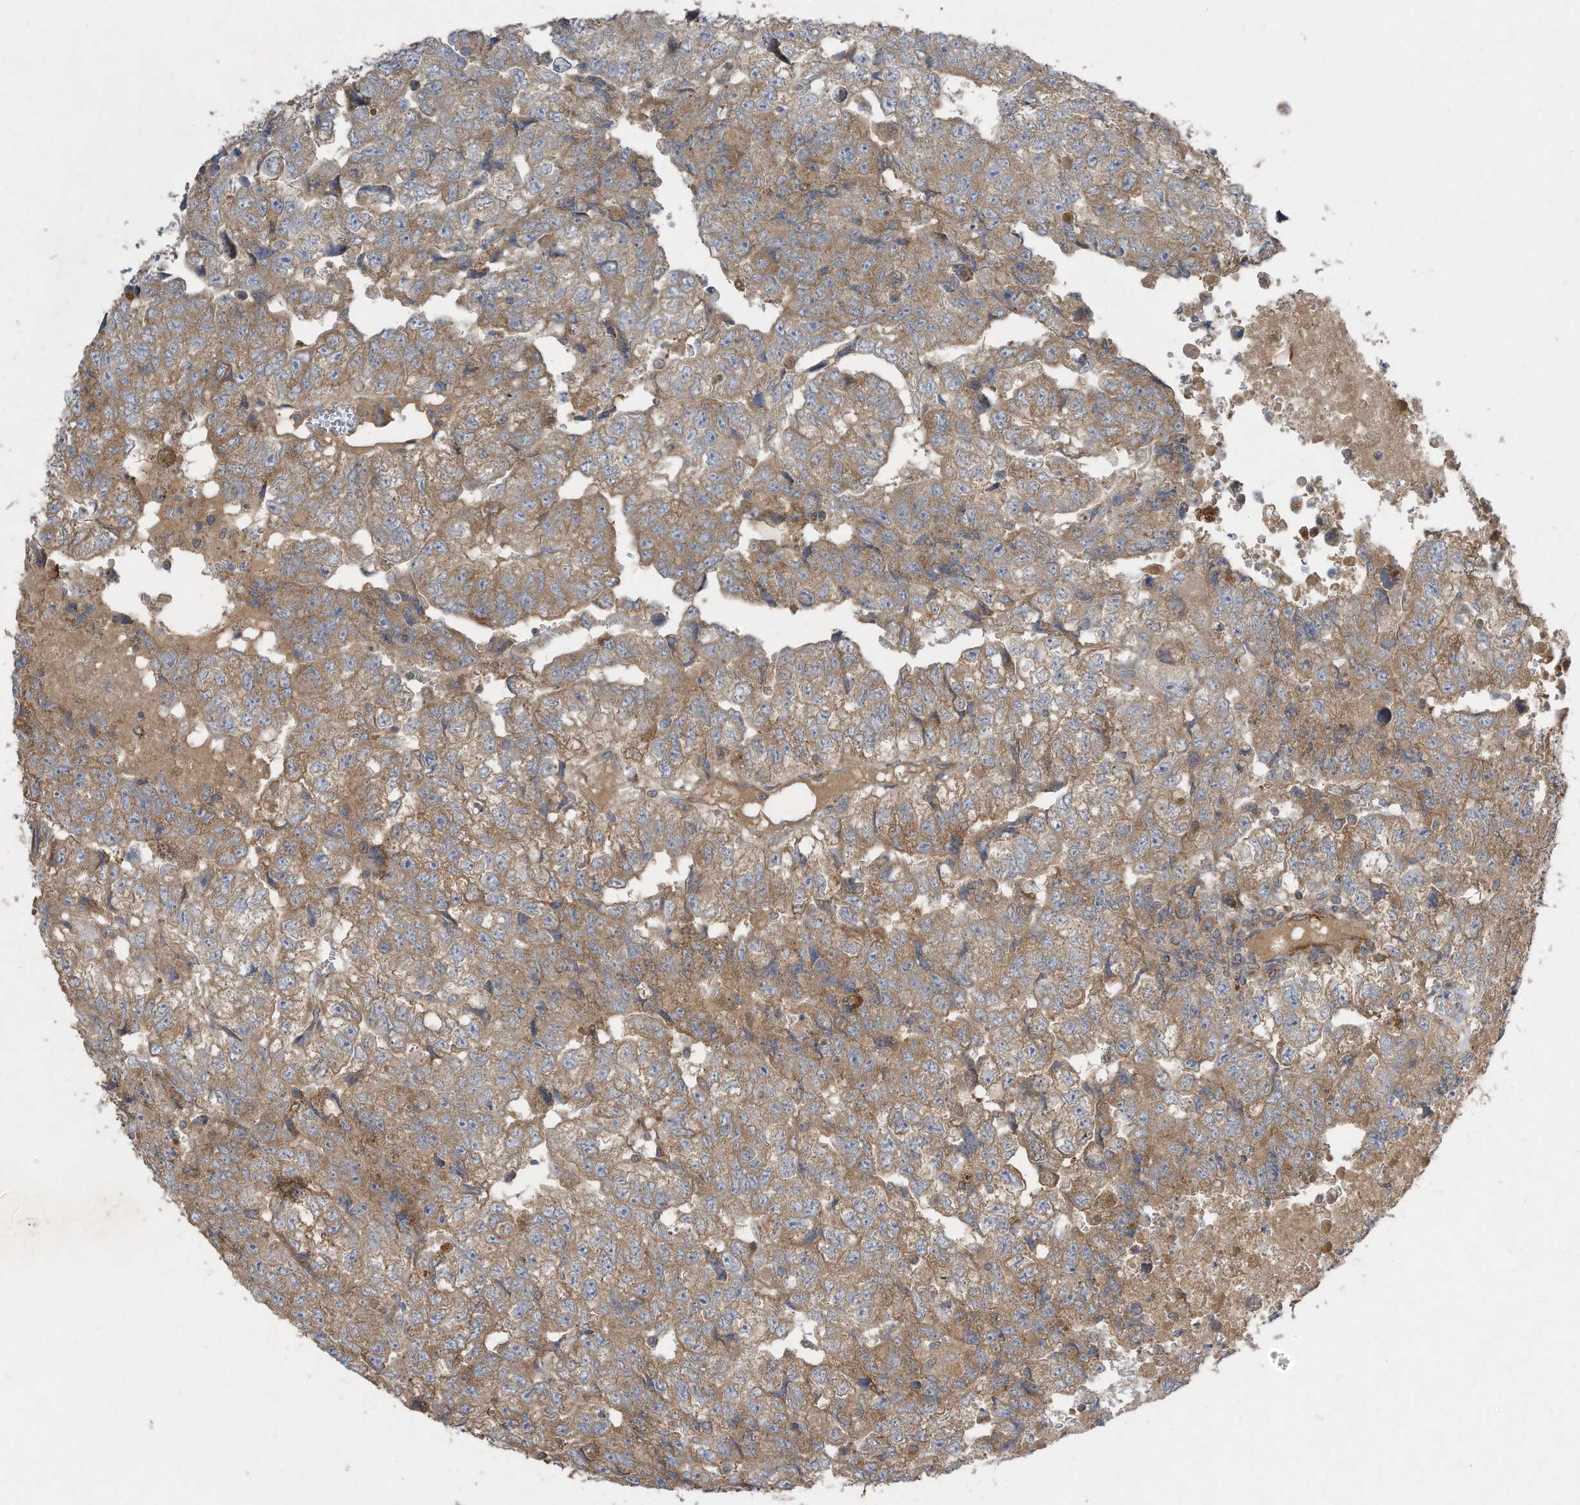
{"staining": {"intensity": "moderate", "quantity": ">75%", "location": "cytoplasmic/membranous"}, "tissue": "testis cancer", "cell_type": "Tumor cells", "image_type": "cancer", "snomed": [{"axis": "morphology", "description": "Carcinoma, Embryonal, NOS"}, {"axis": "topography", "description": "Testis"}], "caption": "Testis cancer (embryonal carcinoma) stained with DAB (3,3'-diaminobenzidine) immunohistochemistry shows medium levels of moderate cytoplasmic/membranous expression in approximately >75% of tumor cells.", "gene": "SYNJ2", "patient": {"sex": "male", "age": 36}}